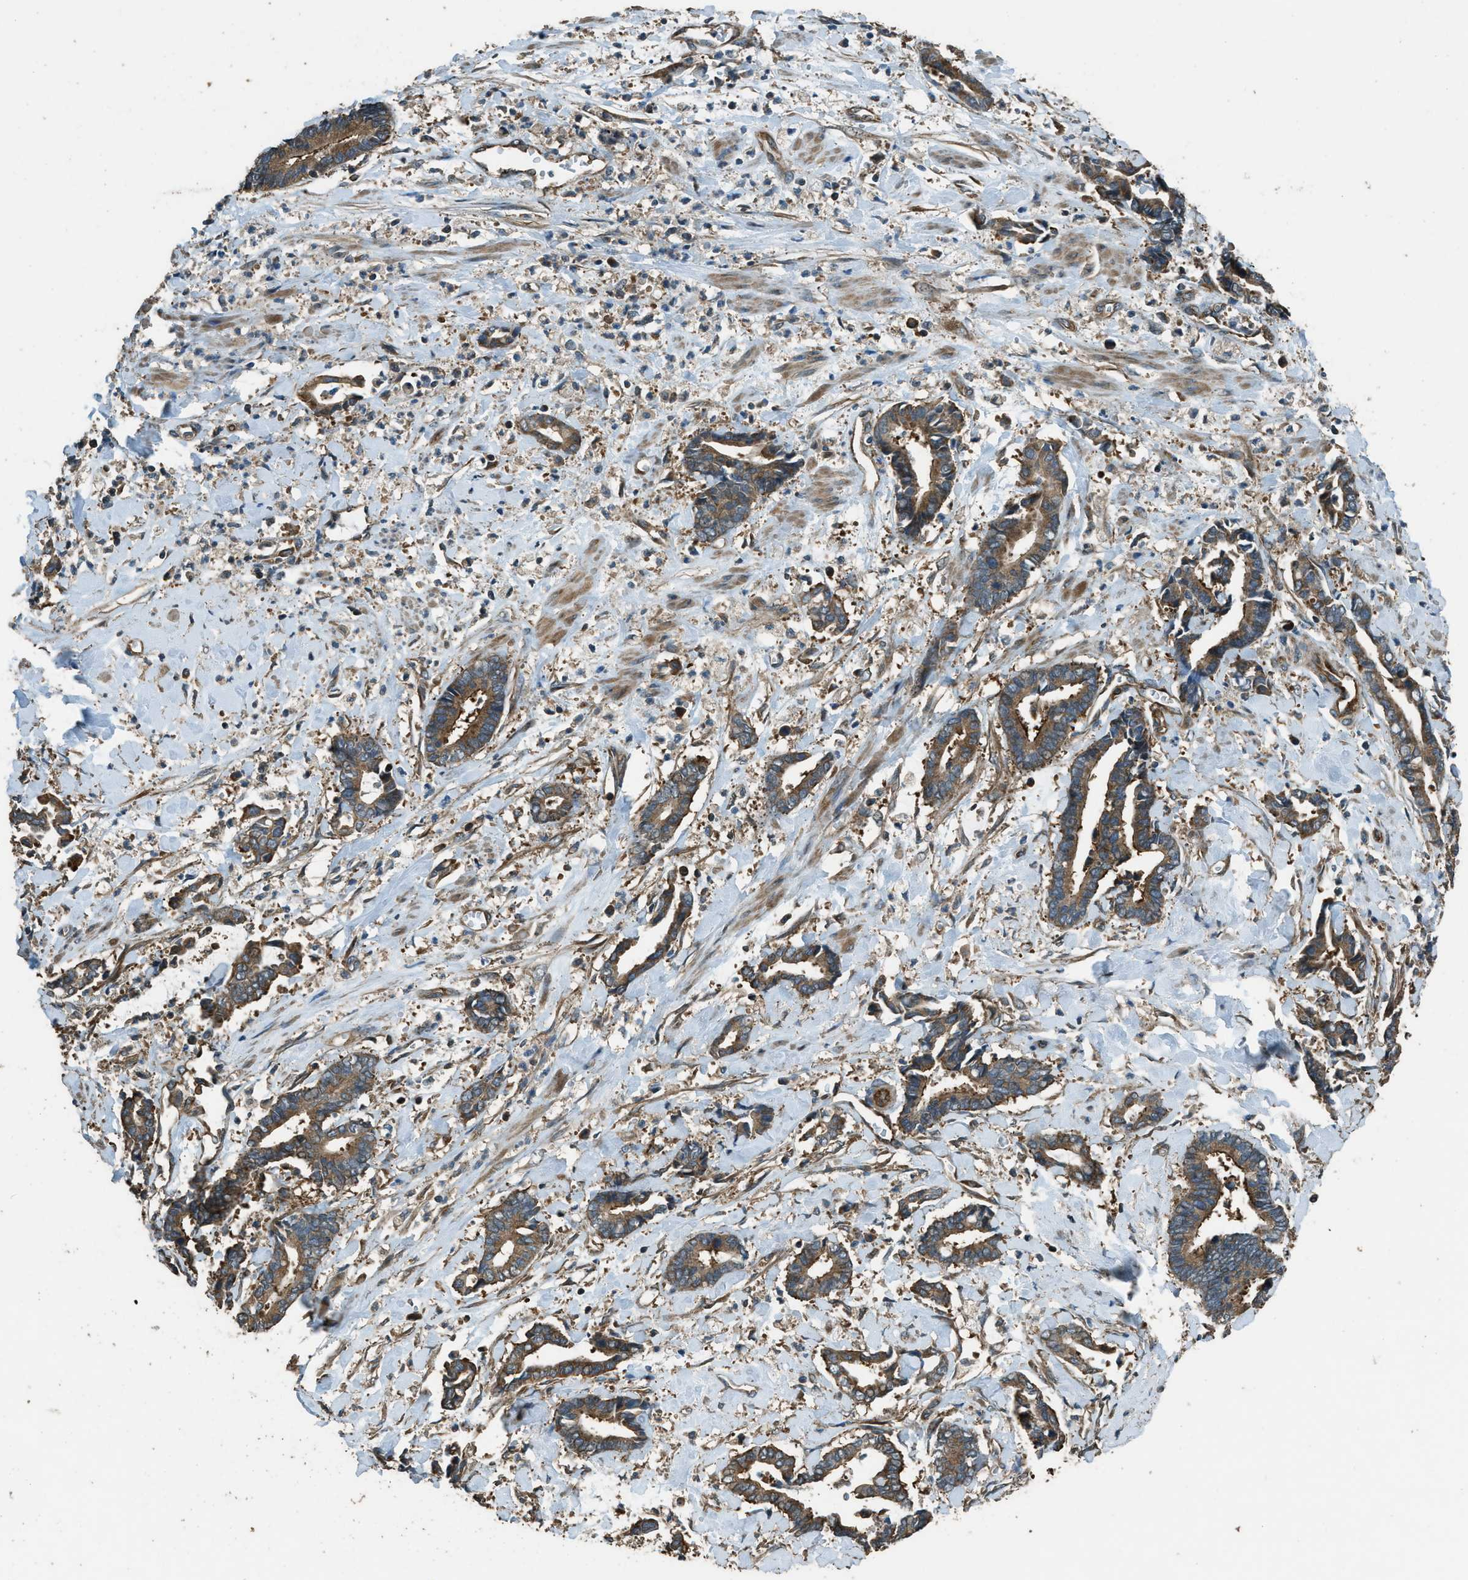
{"staining": {"intensity": "moderate", "quantity": ">75%", "location": "cytoplasmic/membranous"}, "tissue": "cervical cancer", "cell_type": "Tumor cells", "image_type": "cancer", "snomed": [{"axis": "morphology", "description": "Adenocarcinoma, NOS"}, {"axis": "topography", "description": "Cervix"}], "caption": "Cervical adenocarcinoma stained for a protein reveals moderate cytoplasmic/membranous positivity in tumor cells.", "gene": "MARS1", "patient": {"sex": "female", "age": 44}}